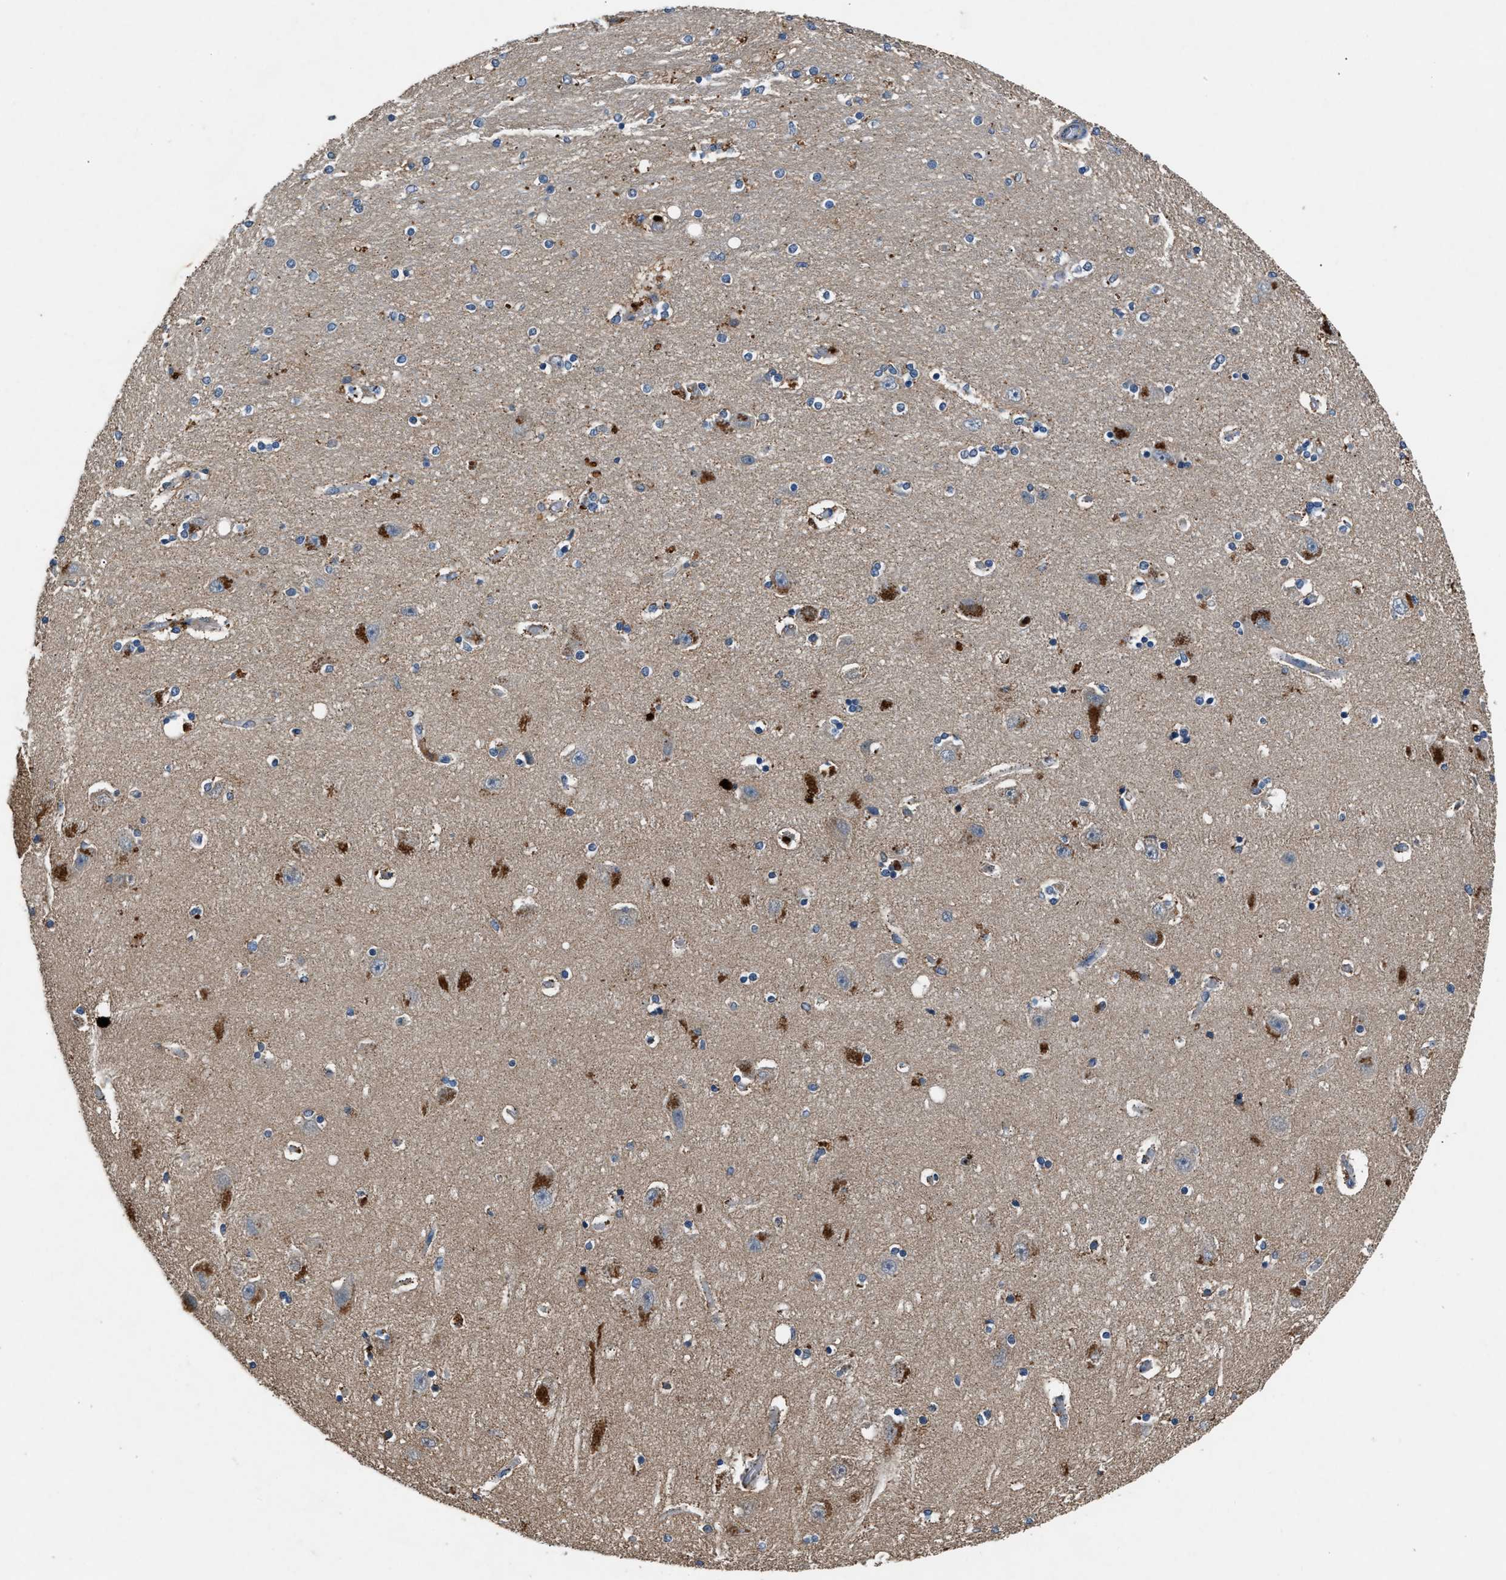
{"staining": {"intensity": "strong", "quantity": "<25%", "location": "cytoplasmic/membranous"}, "tissue": "hippocampus", "cell_type": "Glial cells", "image_type": "normal", "snomed": [{"axis": "morphology", "description": "Normal tissue, NOS"}, {"axis": "topography", "description": "Hippocampus"}], "caption": "An immunohistochemistry histopathology image of benign tissue is shown. Protein staining in brown highlights strong cytoplasmic/membranous positivity in hippocampus within glial cells. (Stains: DAB (3,3'-diaminobenzidine) in brown, nuclei in blue, Microscopy: brightfield microscopy at high magnification).", "gene": "PPID", "patient": {"sex": "female", "age": 54}}